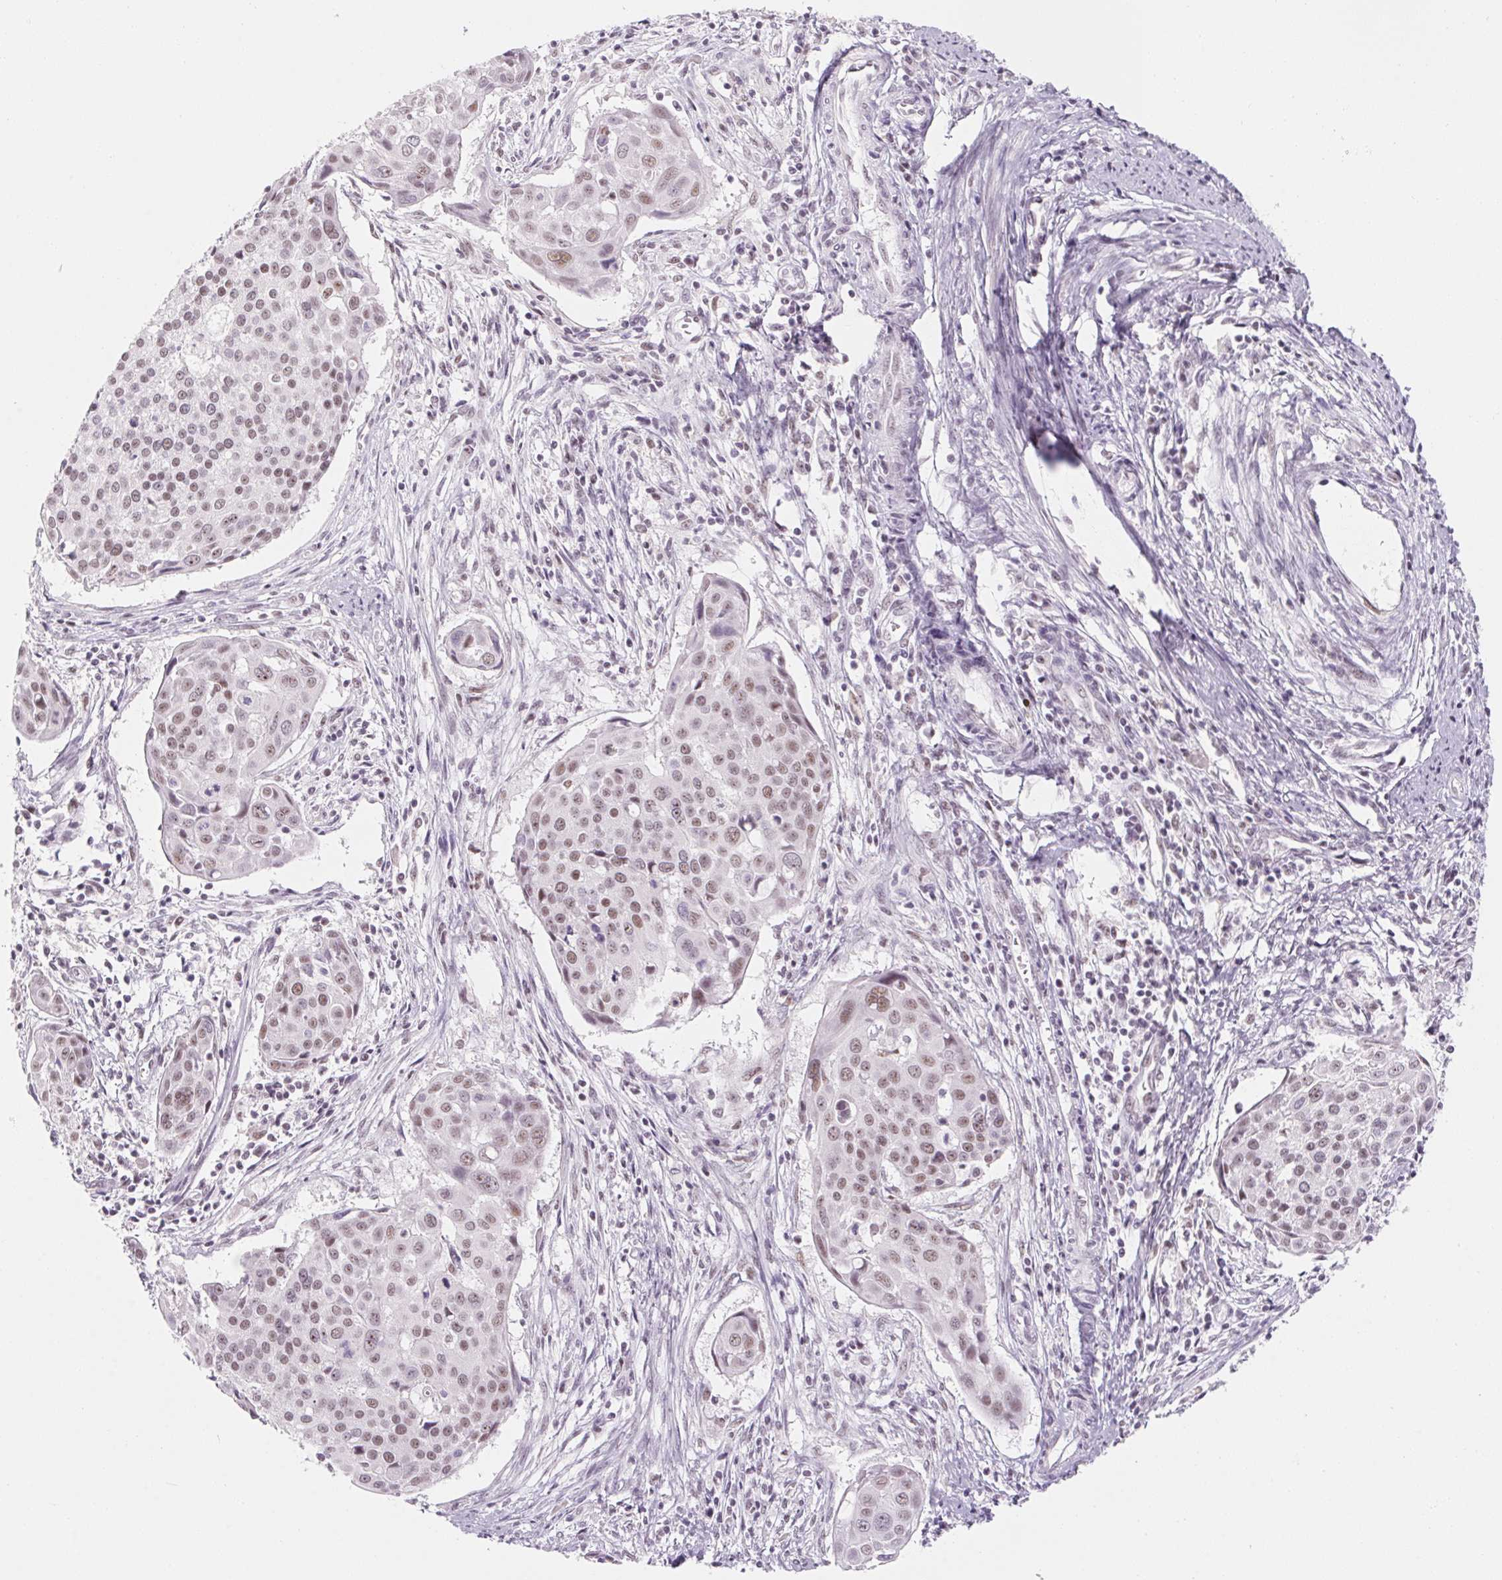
{"staining": {"intensity": "weak", "quantity": ">75%", "location": "nuclear"}, "tissue": "cervical cancer", "cell_type": "Tumor cells", "image_type": "cancer", "snomed": [{"axis": "morphology", "description": "Squamous cell carcinoma, NOS"}, {"axis": "topography", "description": "Cervix"}], "caption": "Immunohistochemistry of human cervical cancer reveals low levels of weak nuclear expression in approximately >75% of tumor cells. (Stains: DAB in brown, nuclei in blue, Microscopy: brightfield microscopy at high magnification).", "gene": "ZIC4", "patient": {"sex": "female", "age": 39}}